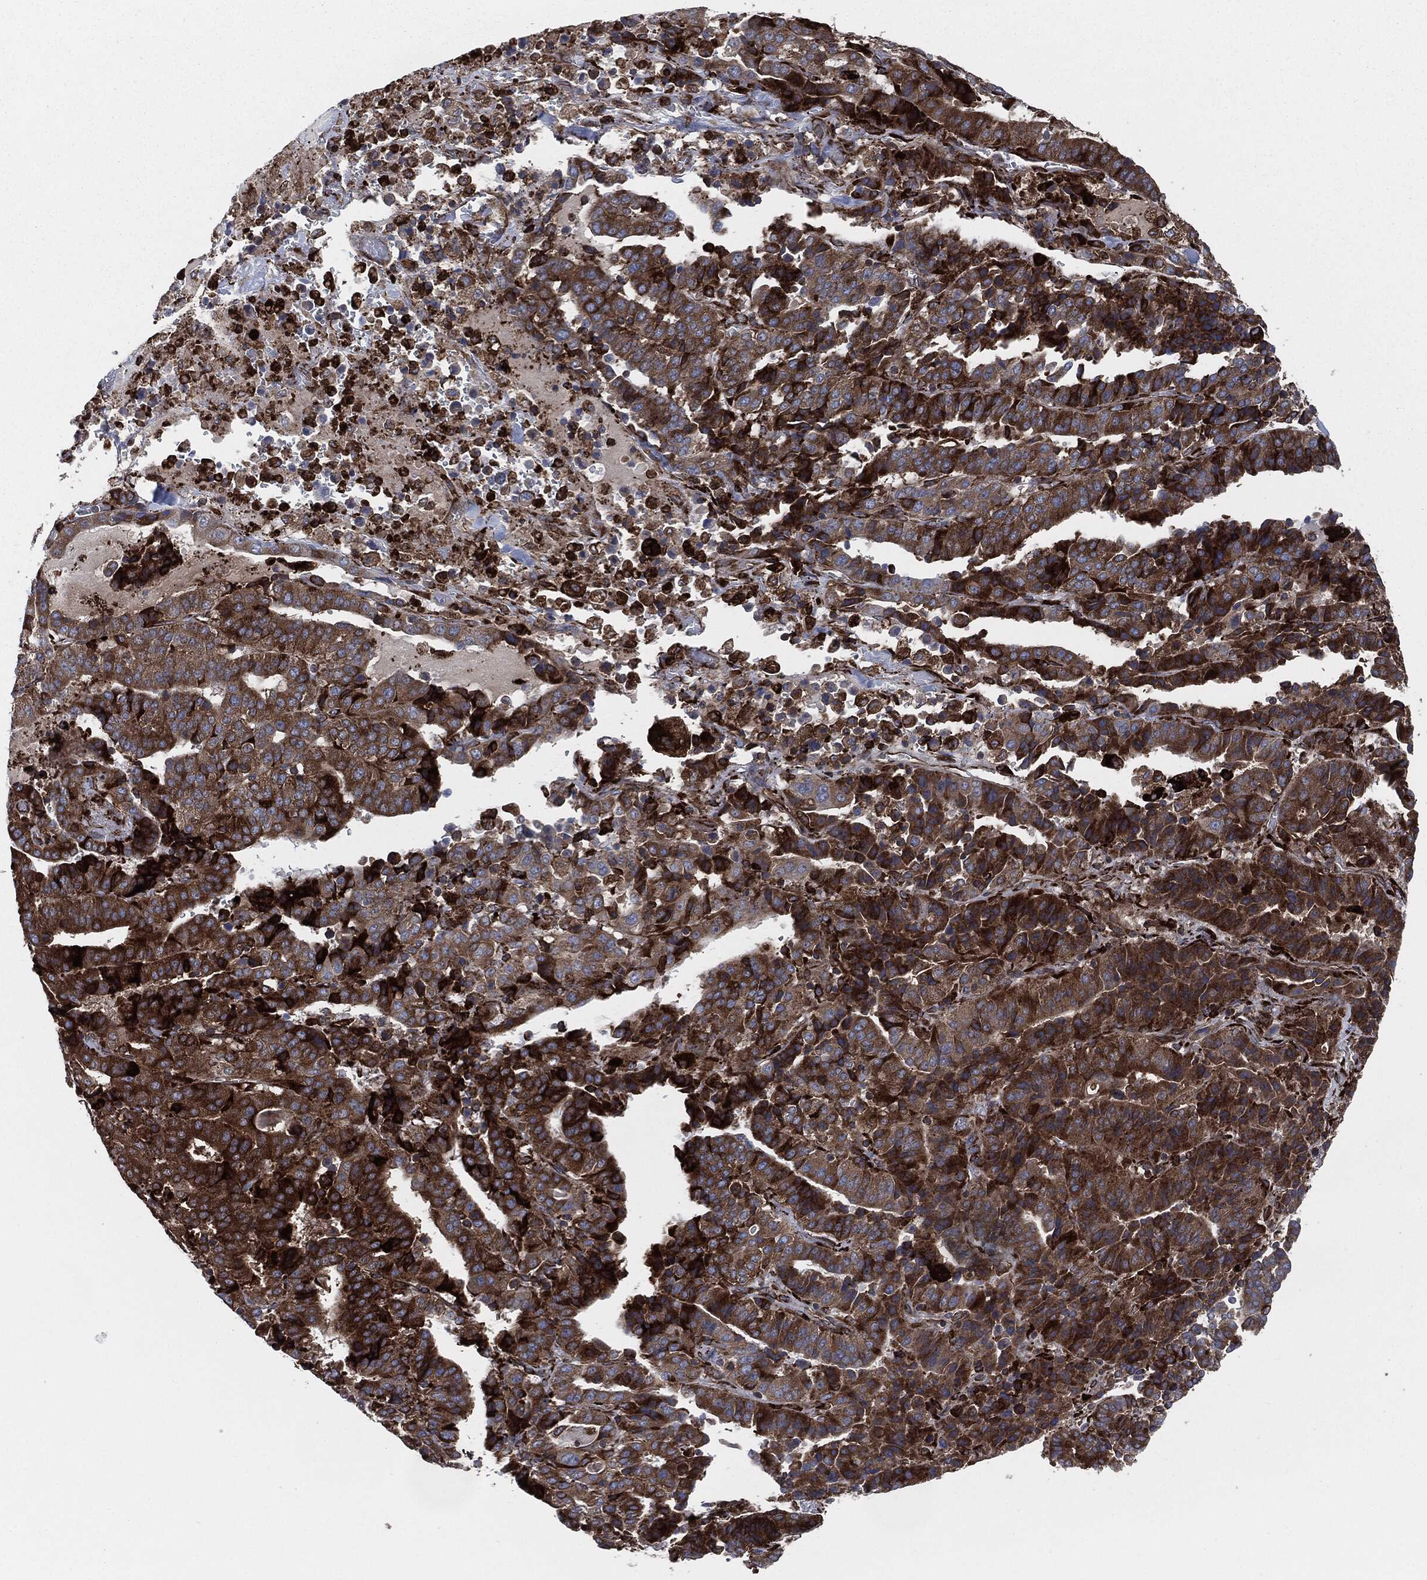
{"staining": {"intensity": "strong", "quantity": ">75%", "location": "cytoplasmic/membranous"}, "tissue": "stomach cancer", "cell_type": "Tumor cells", "image_type": "cancer", "snomed": [{"axis": "morphology", "description": "Adenocarcinoma, NOS"}, {"axis": "topography", "description": "Stomach"}], "caption": "A micrograph showing strong cytoplasmic/membranous staining in approximately >75% of tumor cells in stomach cancer, as visualized by brown immunohistochemical staining.", "gene": "CALR", "patient": {"sex": "male", "age": 48}}